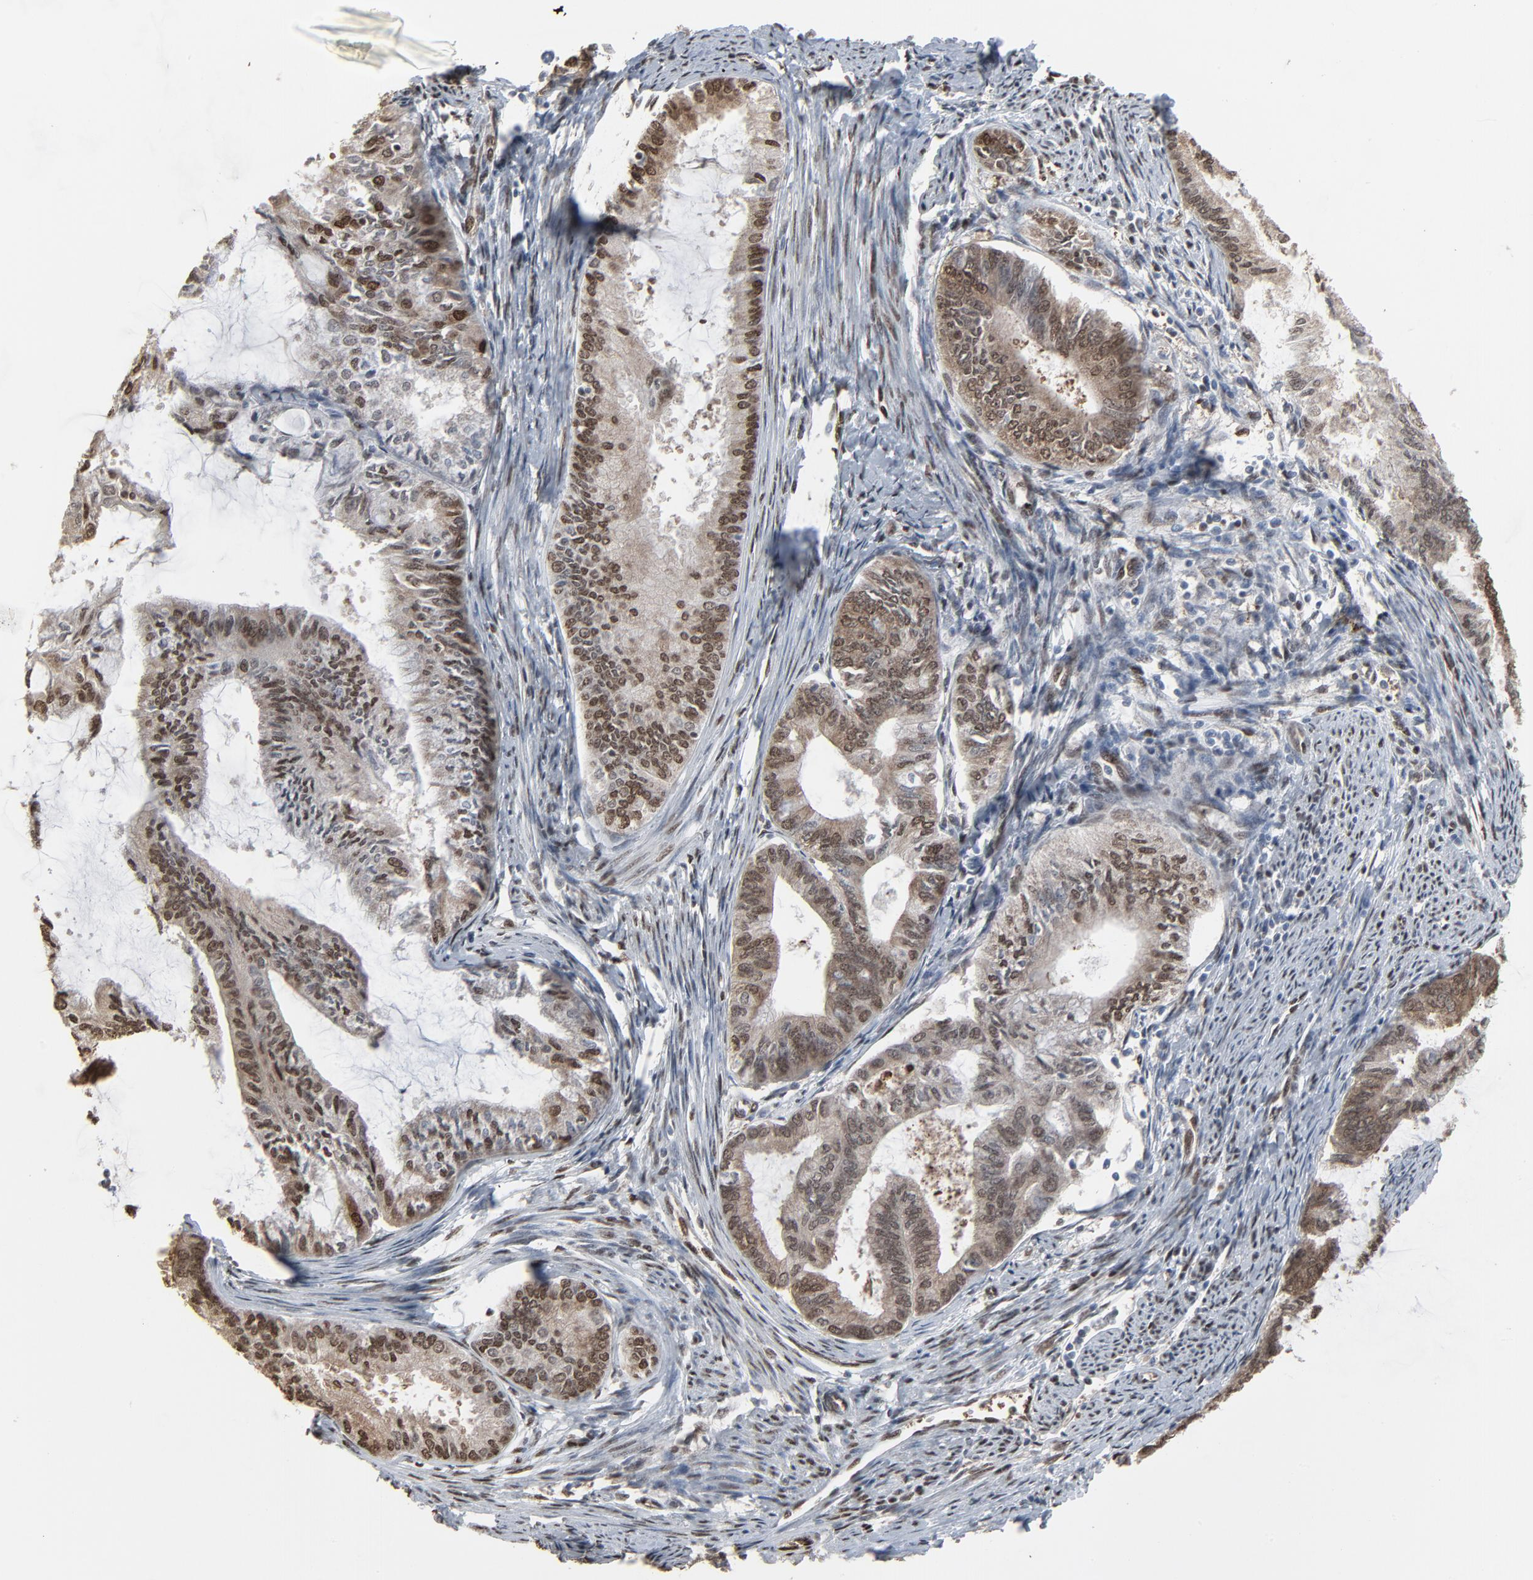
{"staining": {"intensity": "strong", "quantity": ">75%", "location": "cytoplasmic/membranous,nuclear"}, "tissue": "endometrial cancer", "cell_type": "Tumor cells", "image_type": "cancer", "snomed": [{"axis": "morphology", "description": "Adenocarcinoma, NOS"}, {"axis": "topography", "description": "Endometrium"}], "caption": "Adenocarcinoma (endometrial) was stained to show a protein in brown. There is high levels of strong cytoplasmic/membranous and nuclear staining in approximately >75% of tumor cells.", "gene": "MEIS2", "patient": {"sex": "female", "age": 86}}